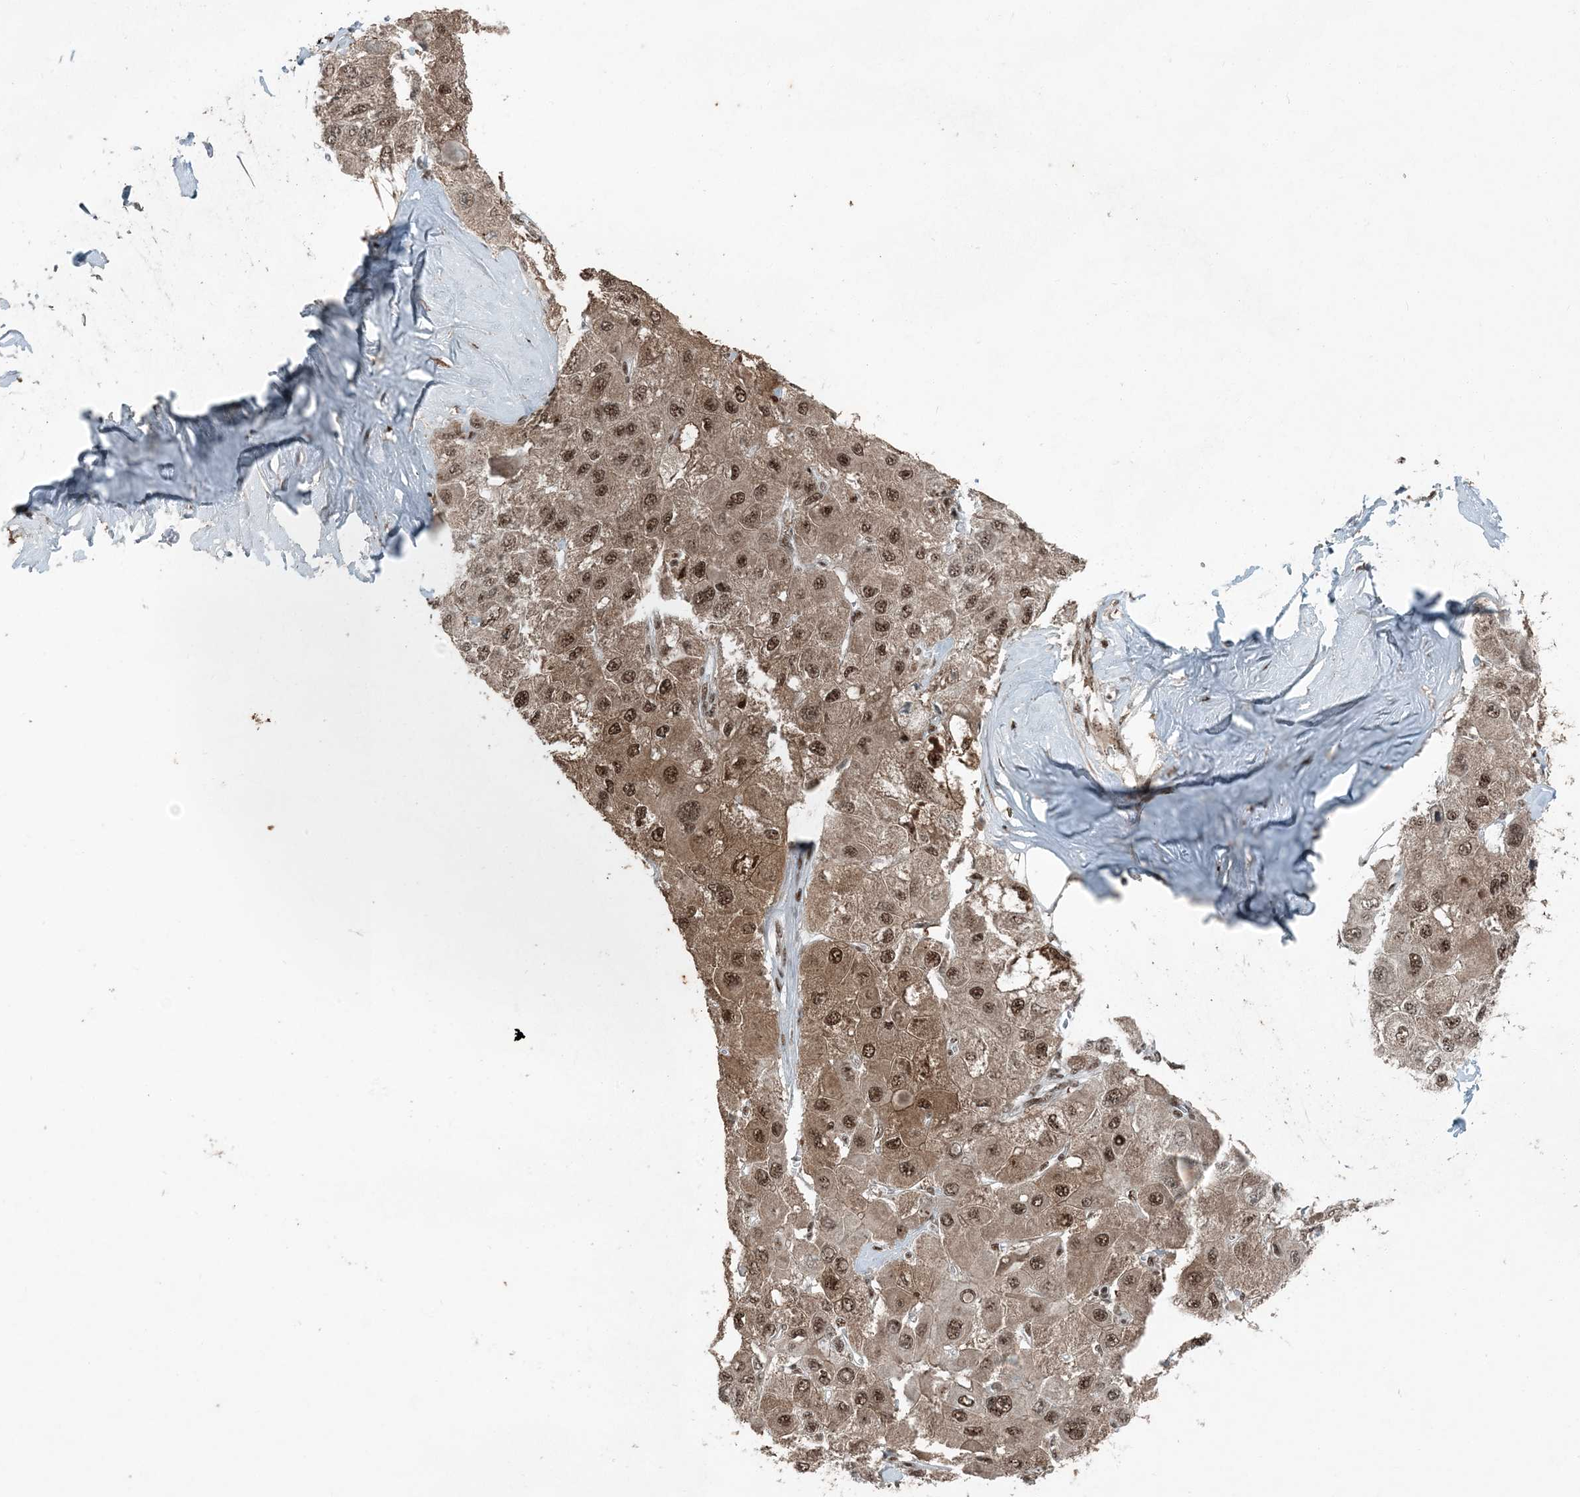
{"staining": {"intensity": "moderate", "quantity": ">75%", "location": "cytoplasmic/membranous,nuclear"}, "tissue": "liver cancer", "cell_type": "Tumor cells", "image_type": "cancer", "snomed": [{"axis": "morphology", "description": "Carcinoma, Hepatocellular, NOS"}, {"axis": "topography", "description": "Liver"}], "caption": "Tumor cells reveal medium levels of moderate cytoplasmic/membranous and nuclear positivity in about >75% of cells in hepatocellular carcinoma (liver). (brown staining indicates protein expression, while blue staining denotes nuclei).", "gene": "TADA2B", "patient": {"sex": "male", "age": 80}}